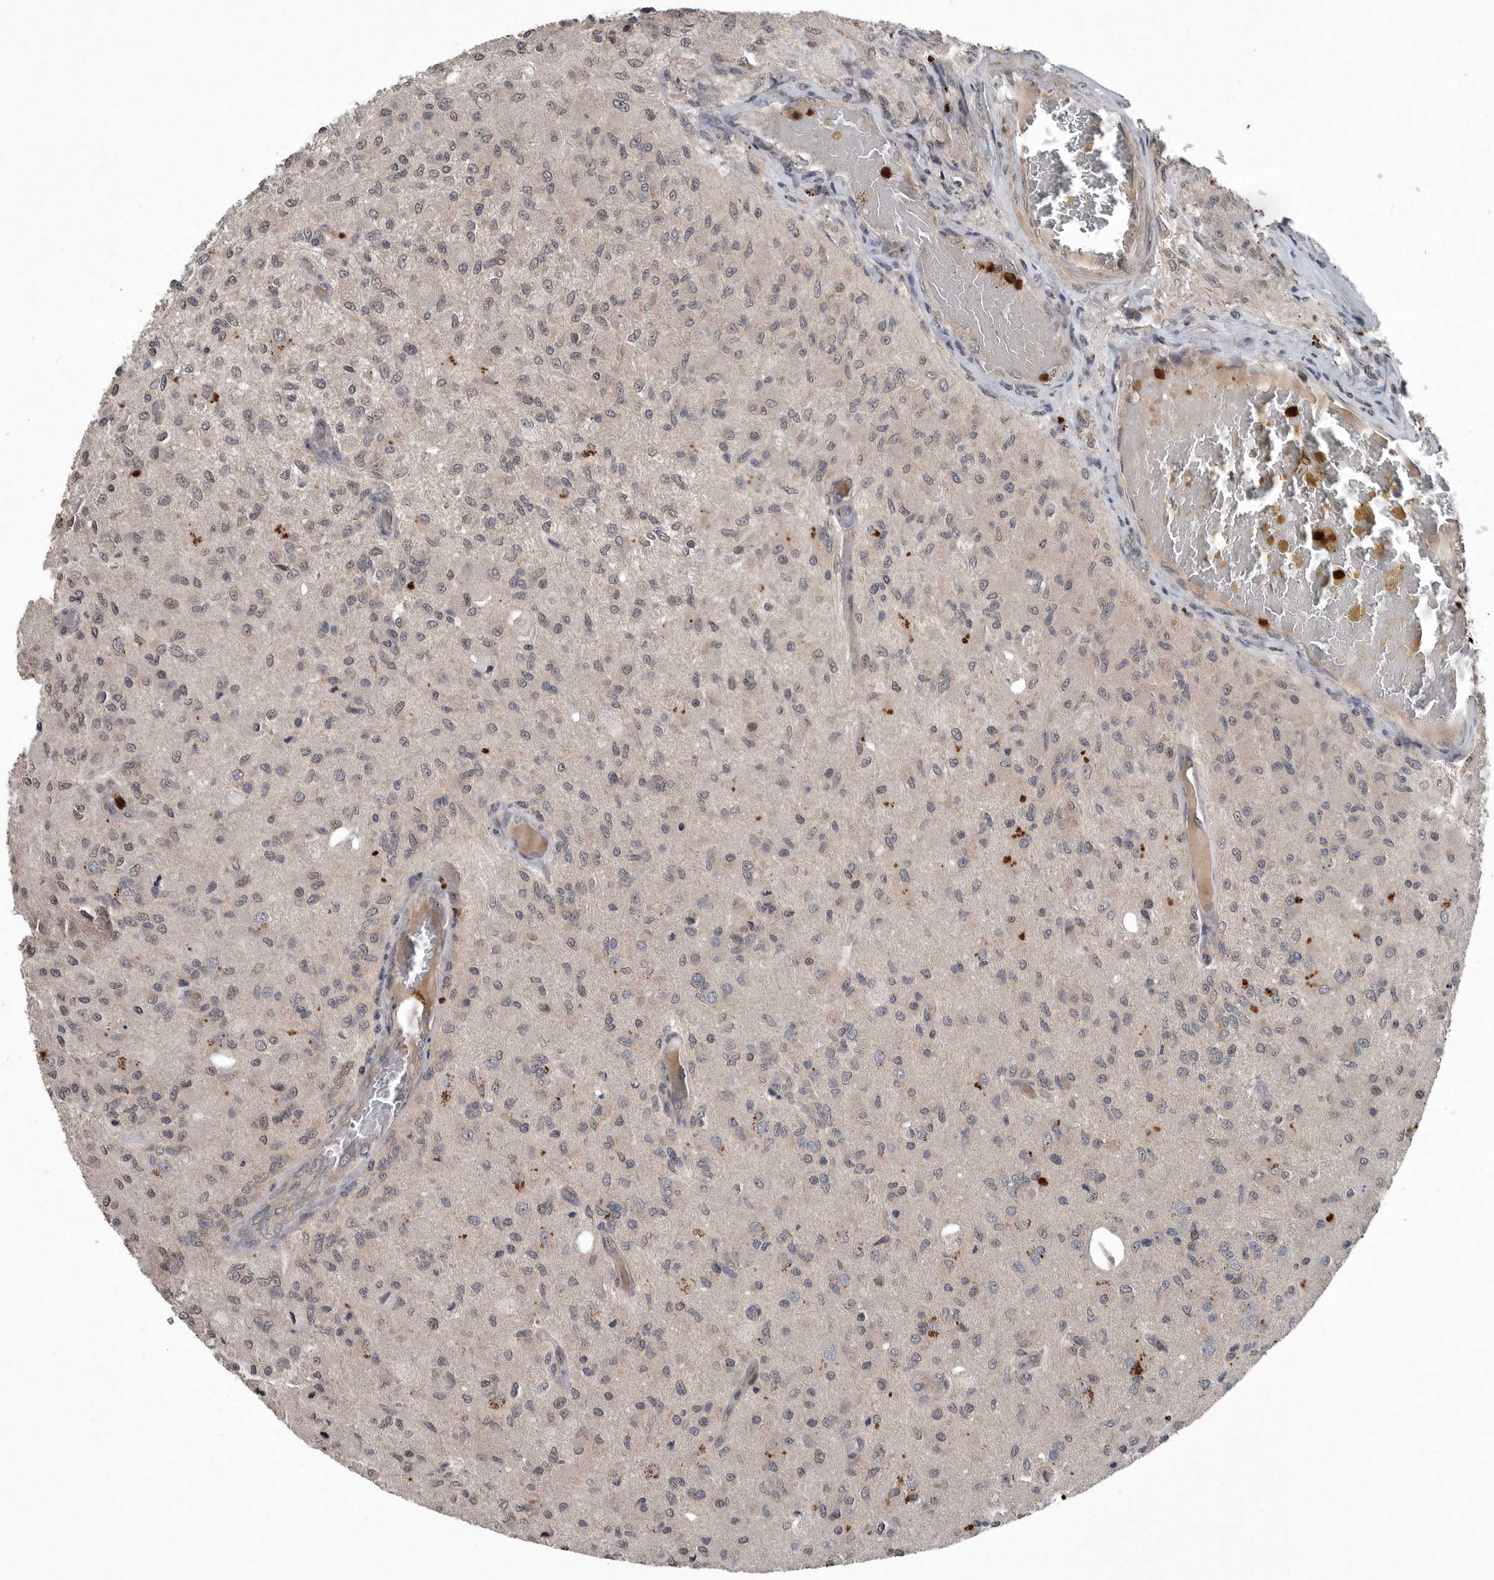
{"staining": {"intensity": "weak", "quantity": "<25%", "location": "cytoplasmic/membranous,nuclear"}, "tissue": "glioma", "cell_type": "Tumor cells", "image_type": "cancer", "snomed": [{"axis": "morphology", "description": "Normal tissue, NOS"}, {"axis": "morphology", "description": "Glioma, malignant, High grade"}, {"axis": "topography", "description": "Cerebral cortex"}], "caption": "Immunohistochemical staining of high-grade glioma (malignant) demonstrates no significant staining in tumor cells. (DAB IHC visualized using brightfield microscopy, high magnification).", "gene": "SCP2", "patient": {"sex": "male", "age": 77}}